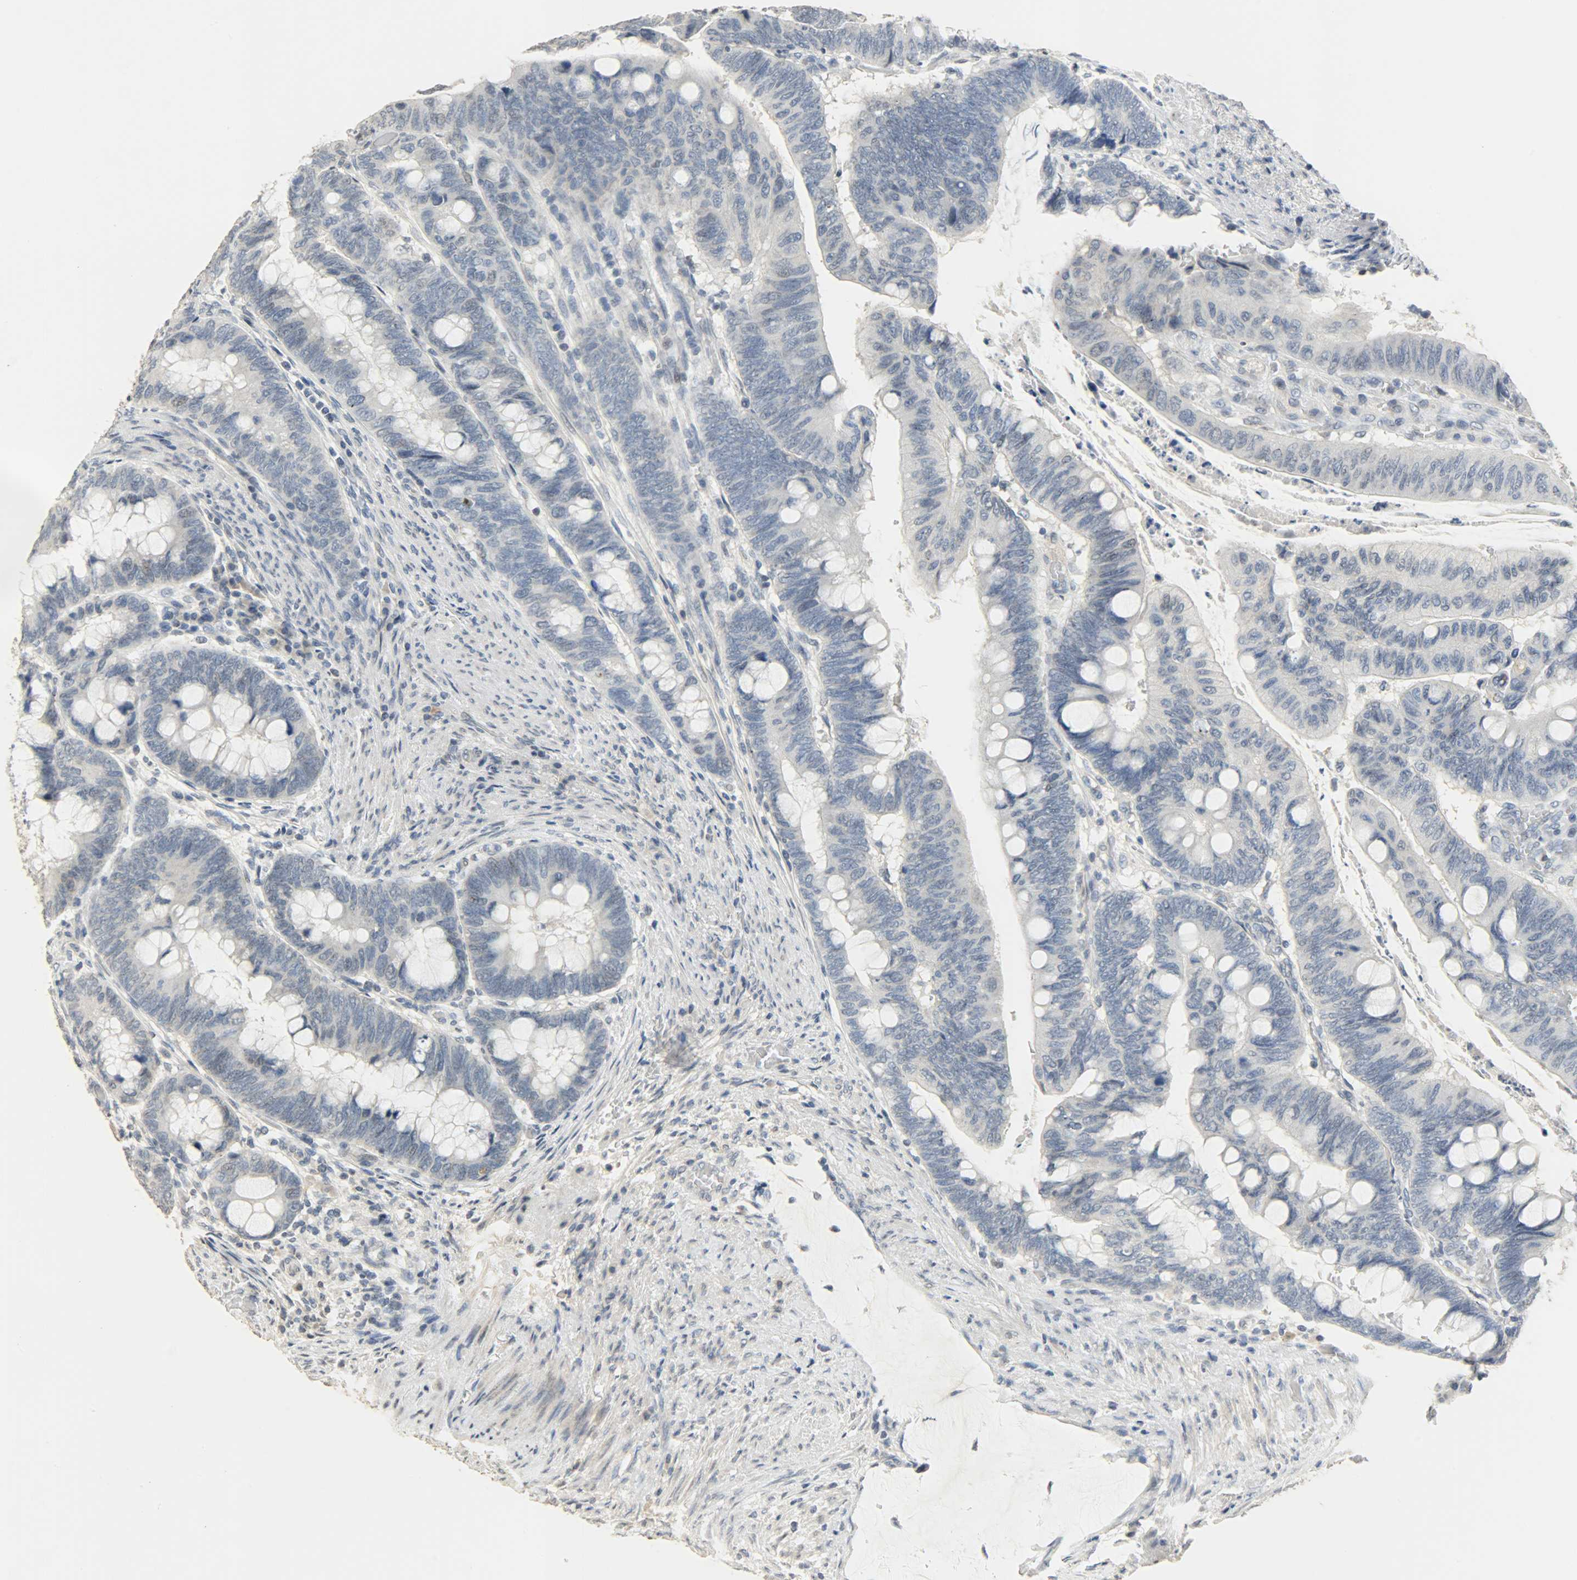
{"staining": {"intensity": "negative", "quantity": "none", "location": "none"}, "tissue": "colorectal cancer", "cell_type": "Tumor cells", "image_type": "cancer", "snomed": [{"axis": "morphology", "description": "Normal tissue, NOS"}, {"axis": "morphology", "description": "Adenocarcinoma, NOS"}, {"axis": "topography", "description": "Rectum"}], "caption": "High magnification brightfield microscopy of colorectal cancer stained with DAB (brown) and counterstained with hematoxylin (blue): tumor cells show no significant expression. (DAB immunohistochemistry, high magnification).", "gene": "DNAJB6", "patient": {"sex": "male", "age": 92}}